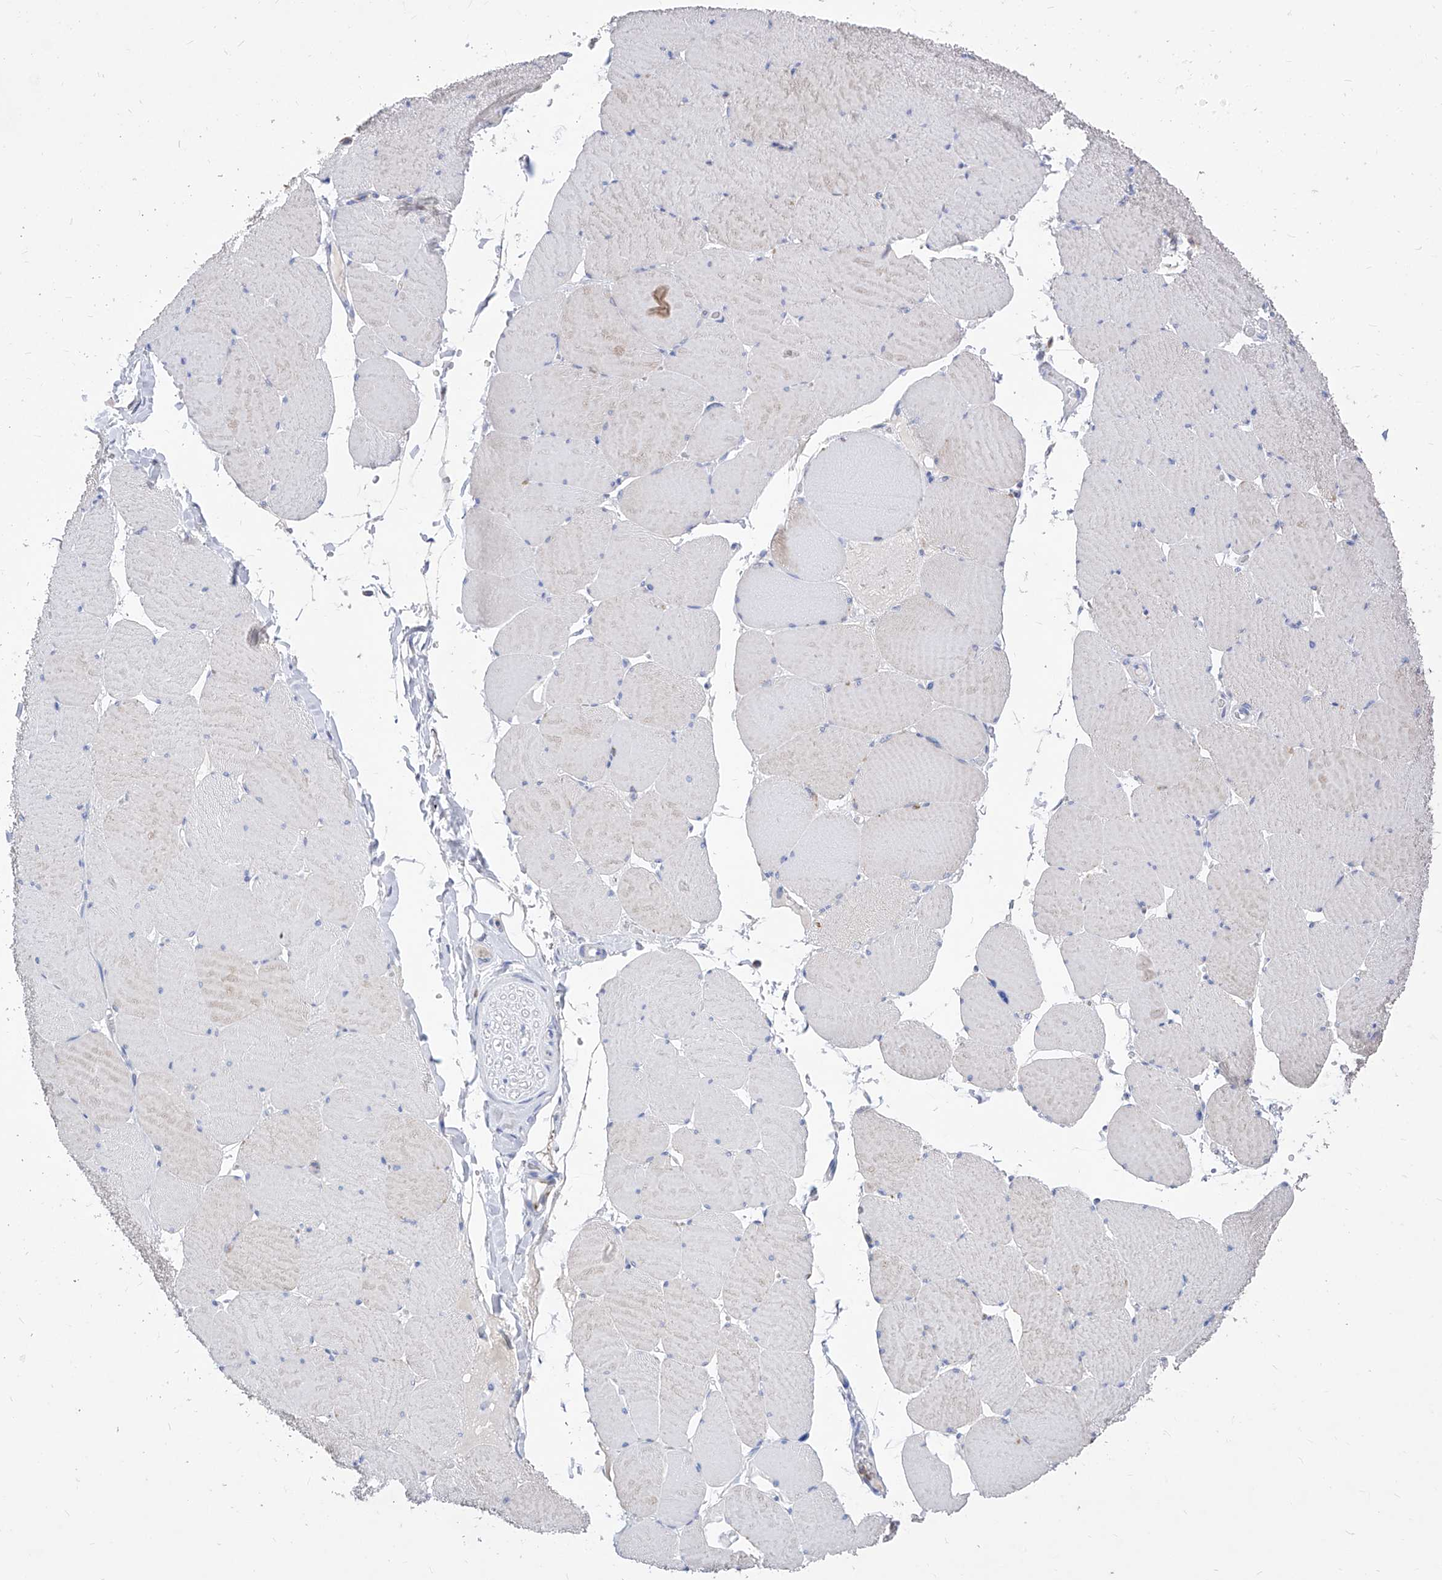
{"staining": {"intensity": "moderate", "quantity": "<25%", "location": "cytoplasmic/membranous"}, "tissue": "skeletal muscle", "cell_type": "Myocytes", "image_type": "normal", "snomed": [{"axis": "morphology", "description": "Normal tissue, NOS"}, {"axis": "topography", "description": "Skeletal muscle"}, {"axis": "topography", "description": "Head-Neck"}], "caption": "High-magnification brightfield microscopy of normal skeletal muscle stained with DAB (brown) and counterstained with hematoxylin (blue). myocytes exhibit moderate cytoplasmic/membranous expression is present in approximately<25% of cells.", "gene": "VAX1", "patient": {"sex": "male", "age": 66}}